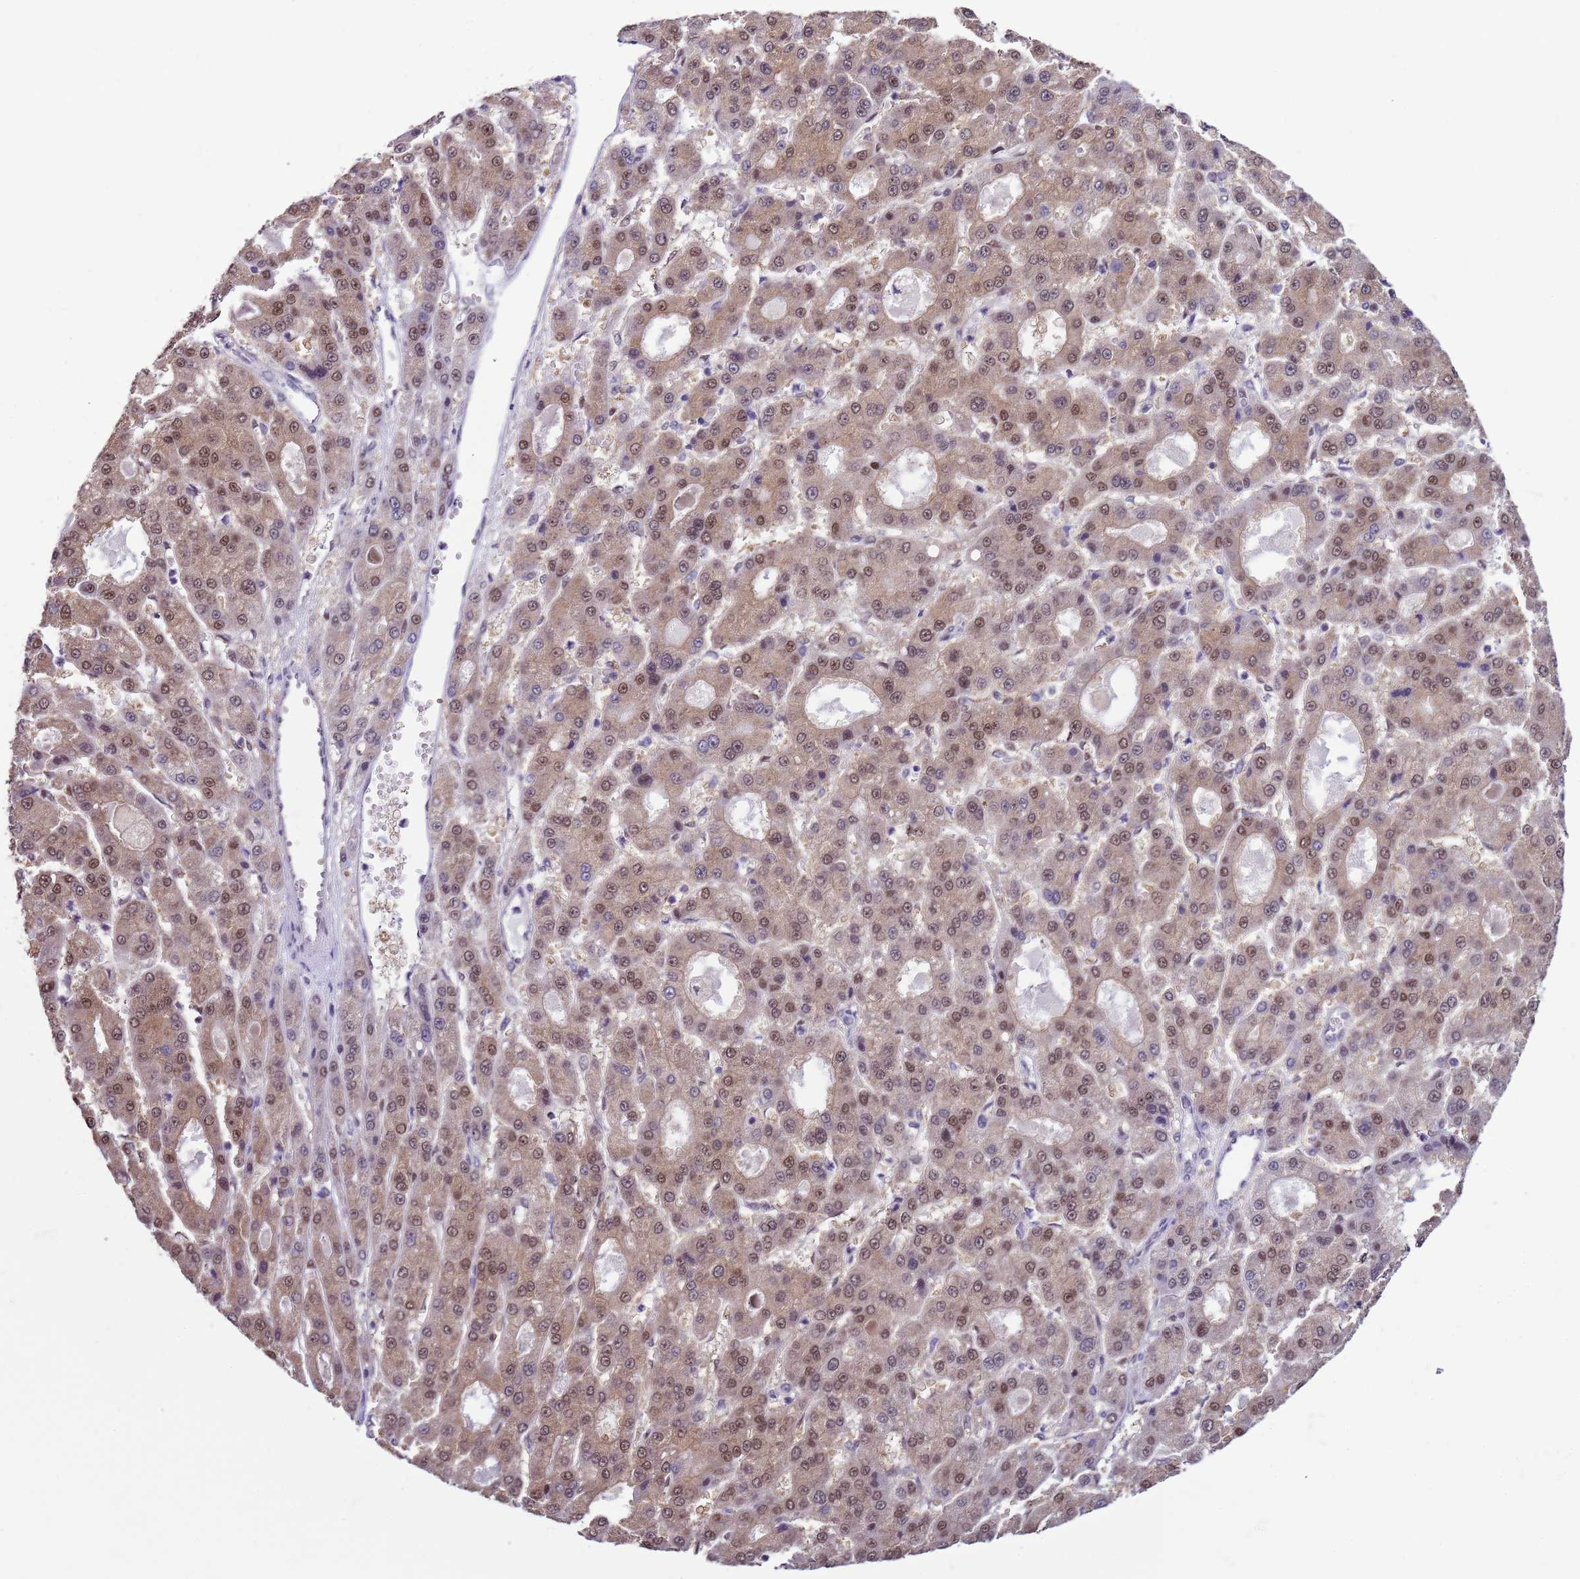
{"staining": {"intensity": "moderate", "quantity": ">75%", "location": "cytoplasmic/membranous,nuclear"}, "tissue": "liver cancer", "cell_type": "Tumor cells", "image_type": "cancer", "snomed": [{"axis": "morphology", "description": "Carcinoma, Hepatocellular, NOS"}, {"axis": "topography", "description": "Liver"}], "caption": "Liver hepatocellular carcinoma tissue reveals moderate cytoplasmic/membranous and nuclear staining in approximately >75% of tumor cells The protein is shown in brown color, while the nuclei are stained blue.", "gene": "DDI2", "patient": {"sex": "male", "age": 70}}